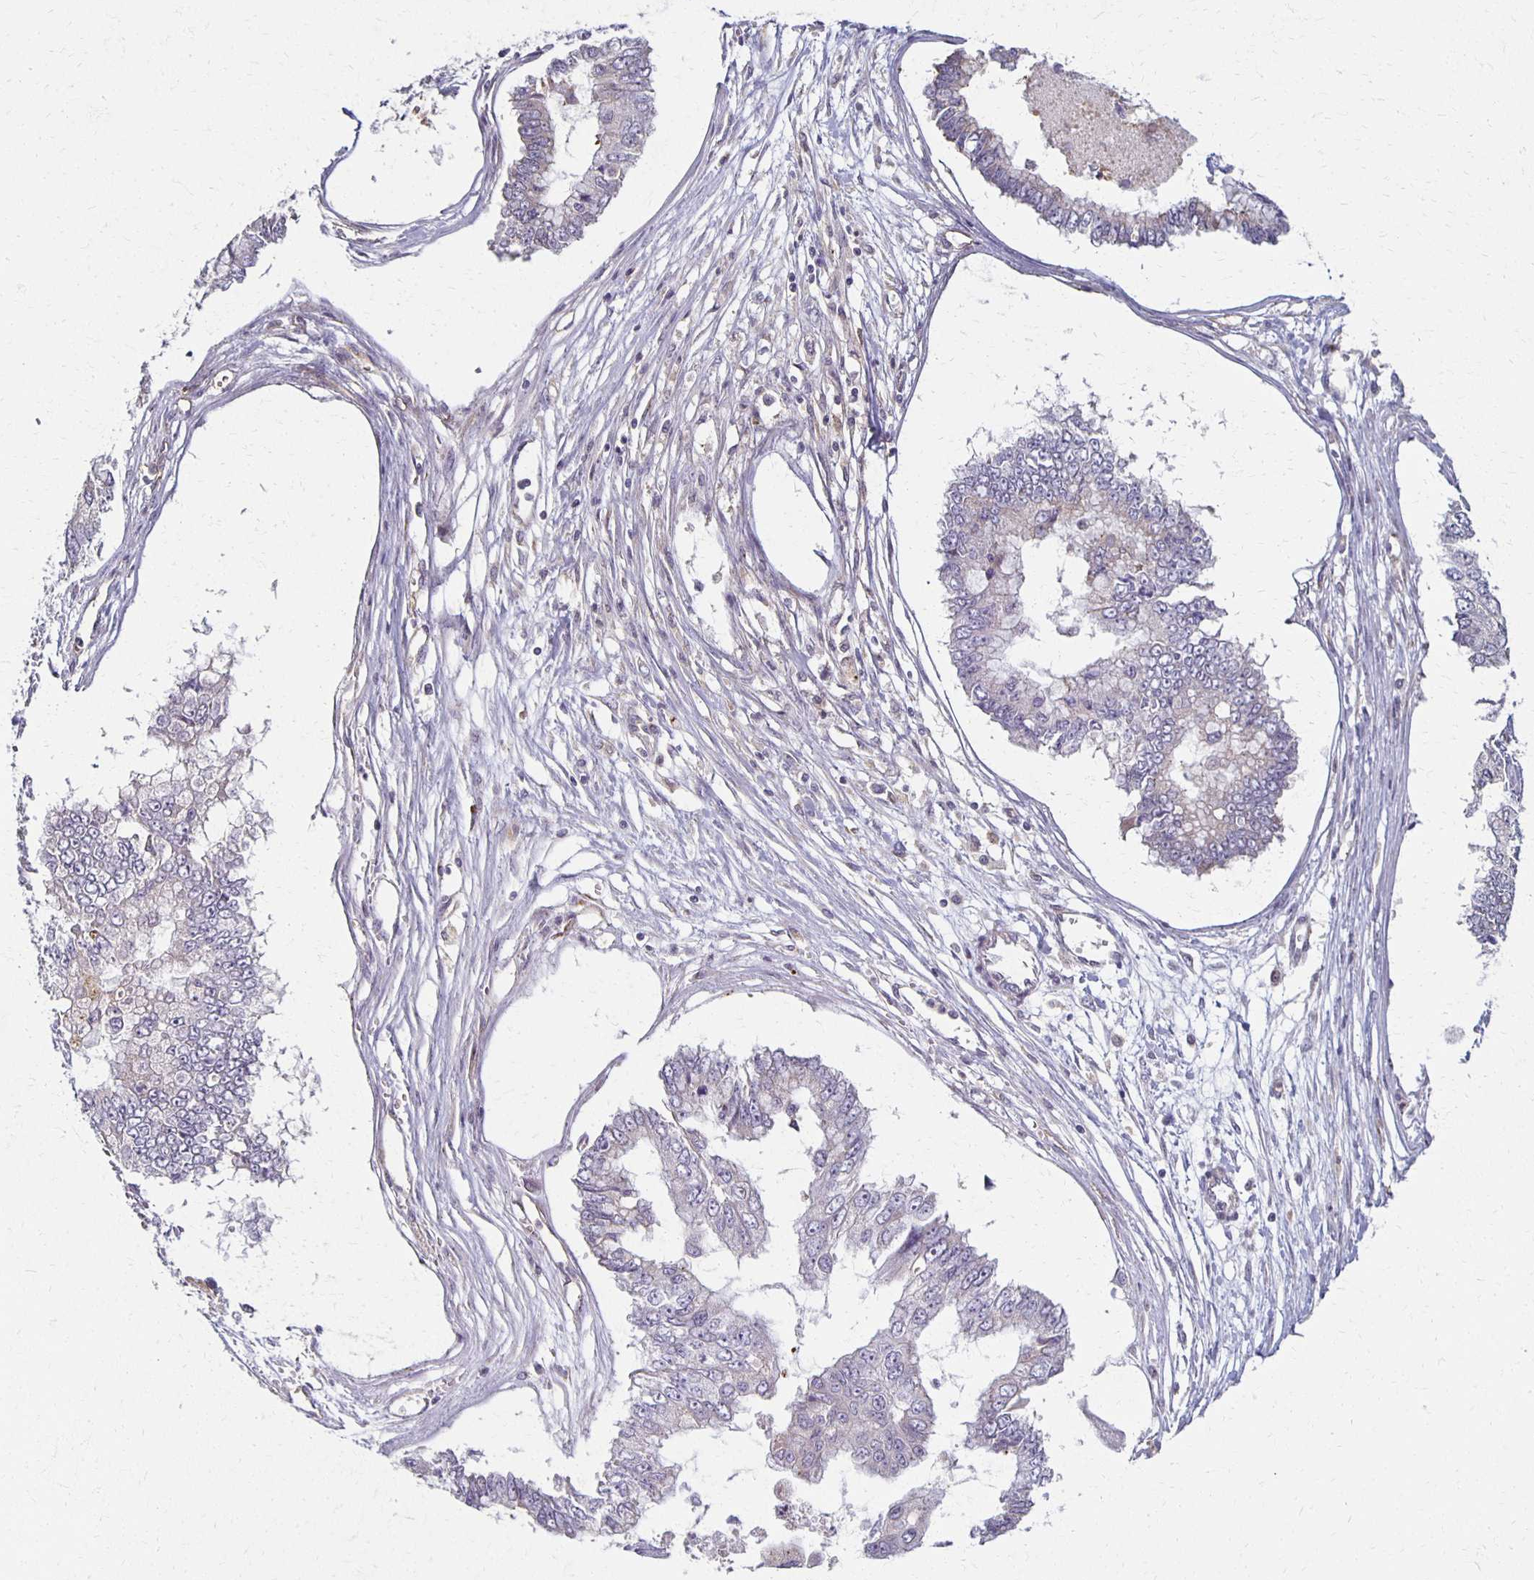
{"staining": {"intensity": "negative", "quantity": "none", "location": "none"}, "tissue": "ovarian cancer", "cell_type": "Tumor cells", "image_type": "cancer", "snomed": [{"axis": "morphology", "description": "Cystadenocarcinoma, mucinous, NOS"}, {"axis": "topography", "description": "Ovary"}], "caption": "The histopathology image shows no significant expression in tumor cells of ovarian cancer. (DAB (3,3'-diaminobenzidine) immunohistochemistry (IHC), high magnification).", "gene": "GPX4", "patient": {"sex": "female", "age": 72}}